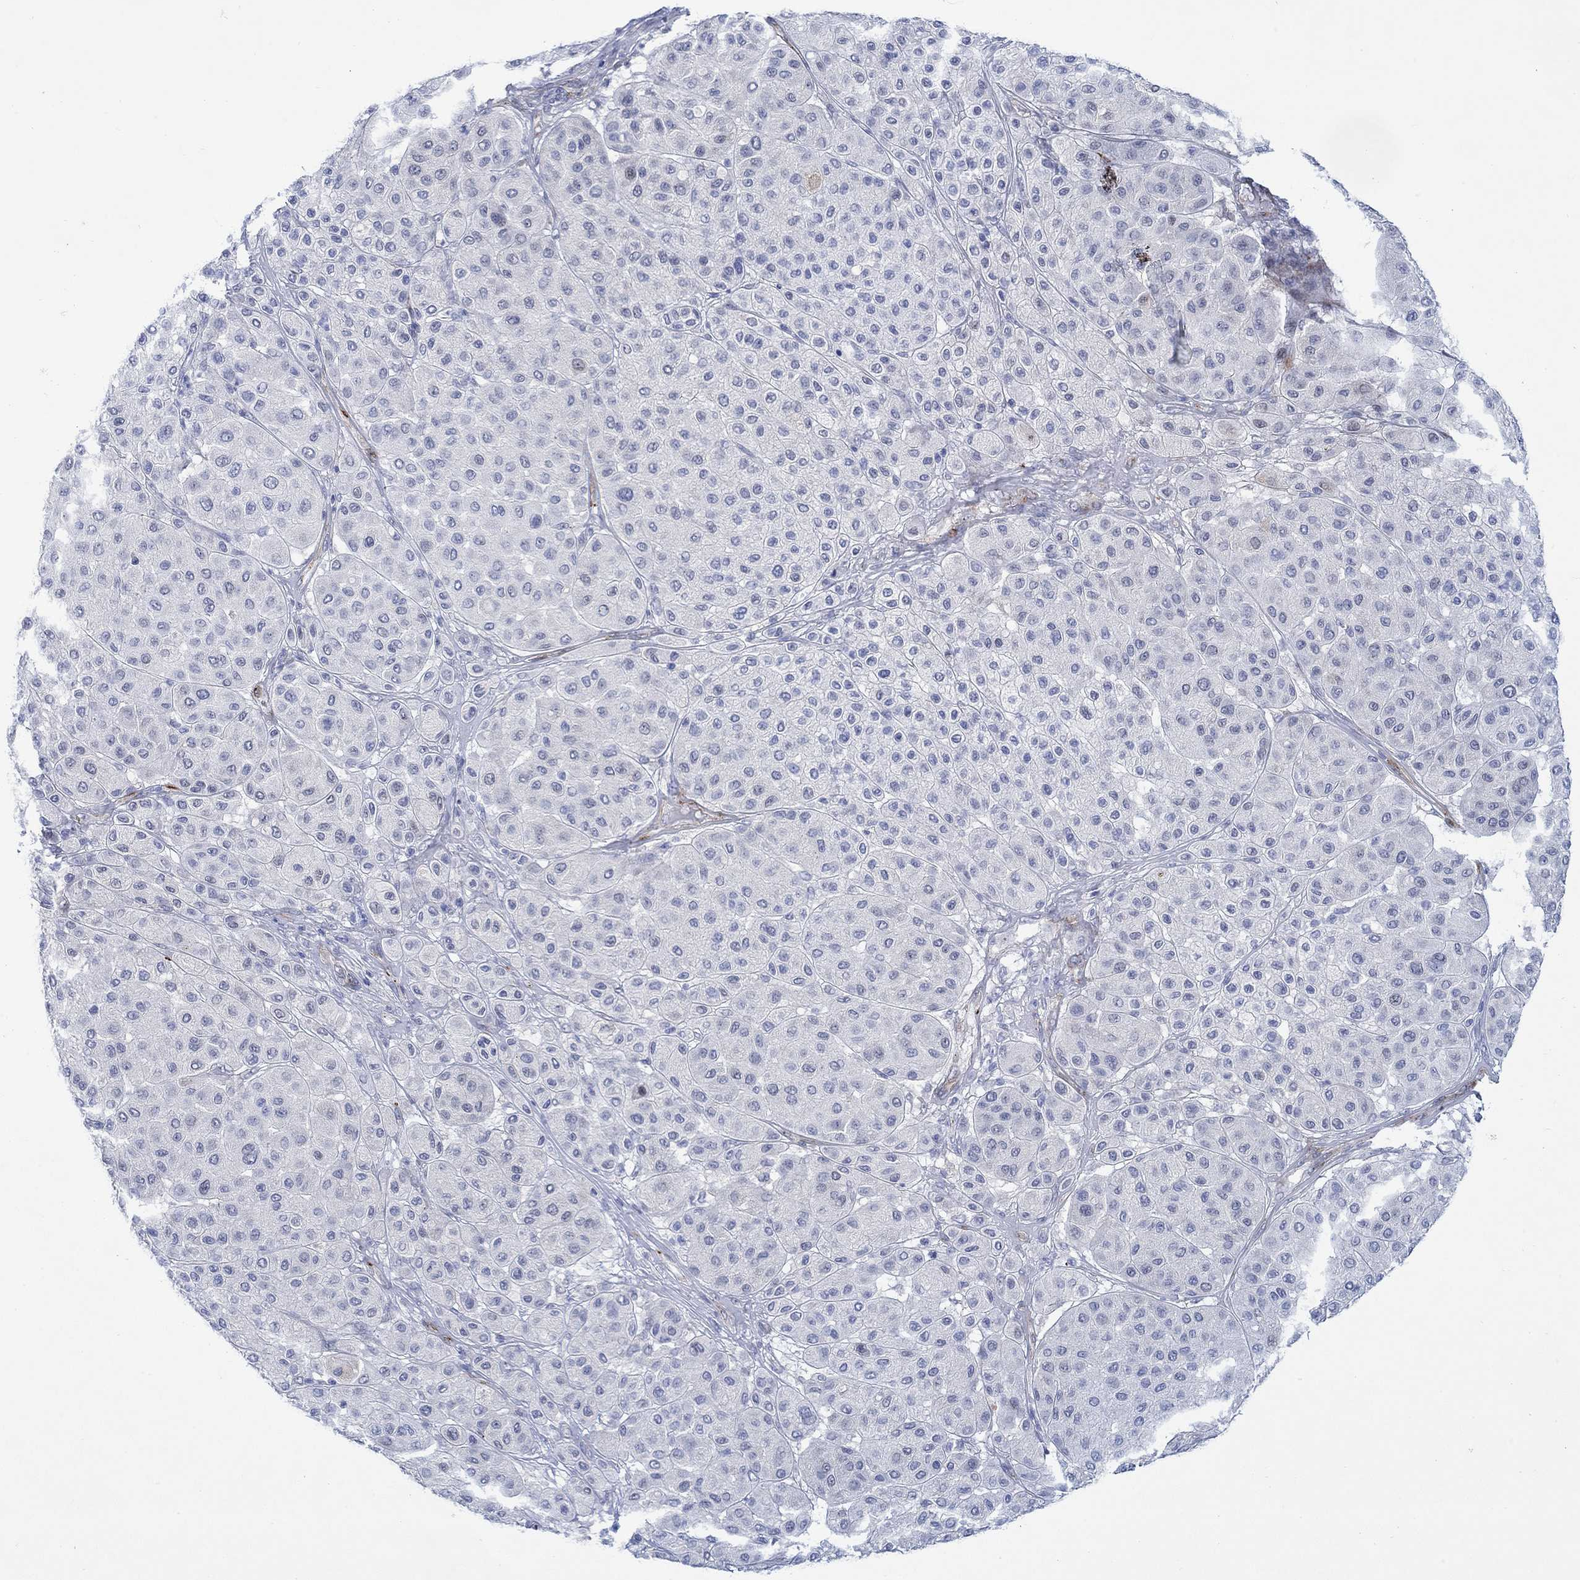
{"staining": {"intensity": "negative", "quantity": "none", "location": "none"}, "tissue": "melanoma", "cell_type": "Tumor cells", "image_type": "cancer", "snomed": [{"axis": "morphology", "description": "Malignant melanoma, Metastatic site"}, {"axis": "topography", "description": "Smooth muscle"}], "caption": "Protein analysis of melanoma shows no significant expression in tumor cells.", "gene": "KSR2", "patient": {"sex": "male", "age": 41}}